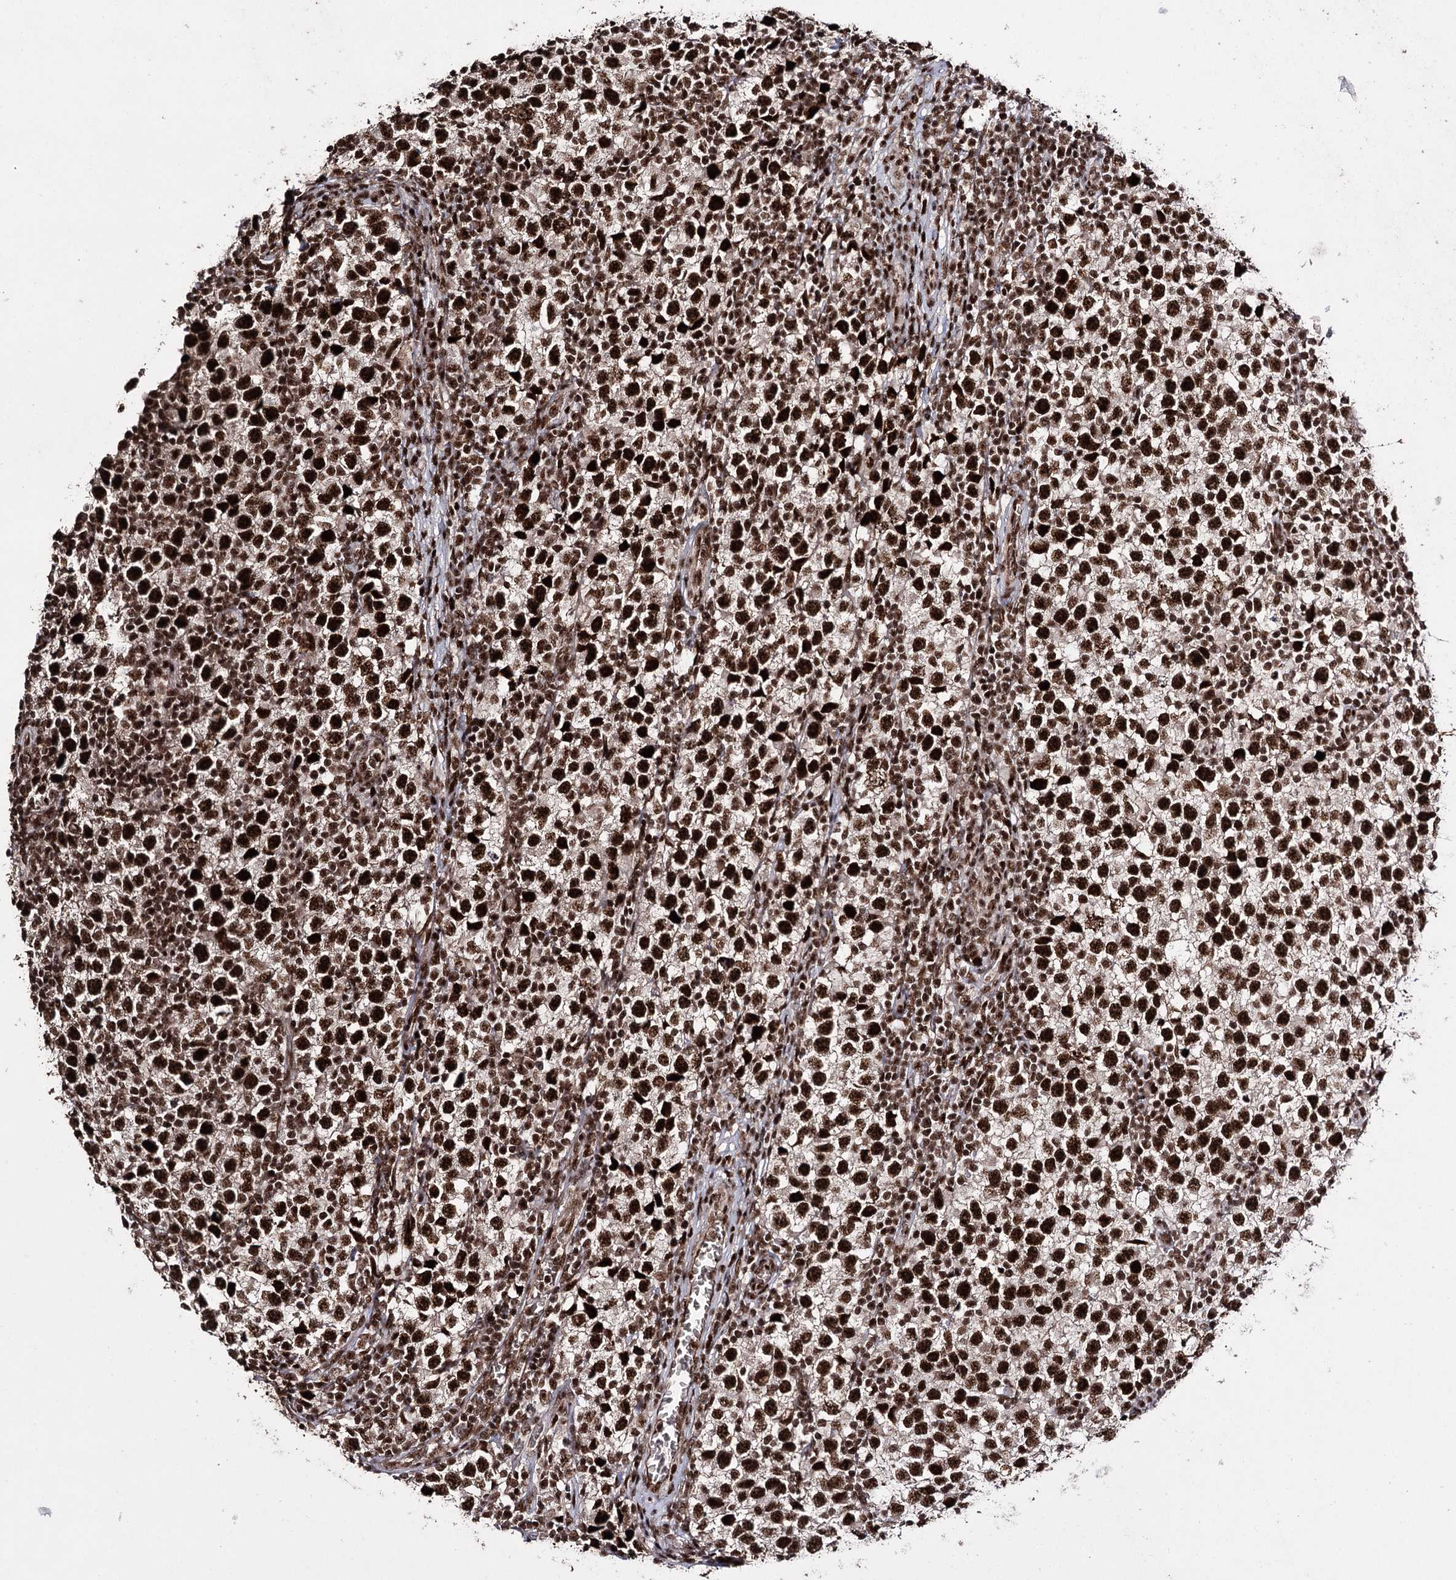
{"staining": {"intensity": "strong", "quantity": ">75%", "location": "nuclear"}, "tissue": "testis cancer", "cell_type": "Tumor cells", "image_type": "cancer", "snomed": [{"axis": "morphology", "description": "Seminoma, NOS"}, {"axis": "topography", "description": "Testis"}], "caption": "Brown immunohistochemical staining in human testis cancer (seminoma) demonstrates strong nuclear staining in about >75% of tumor cells. The protein of interest is shown in brown color, while the nuclei are stained blue.", "gene": "PRPF40A", "patient": {"sex": "male", "age": 65}}